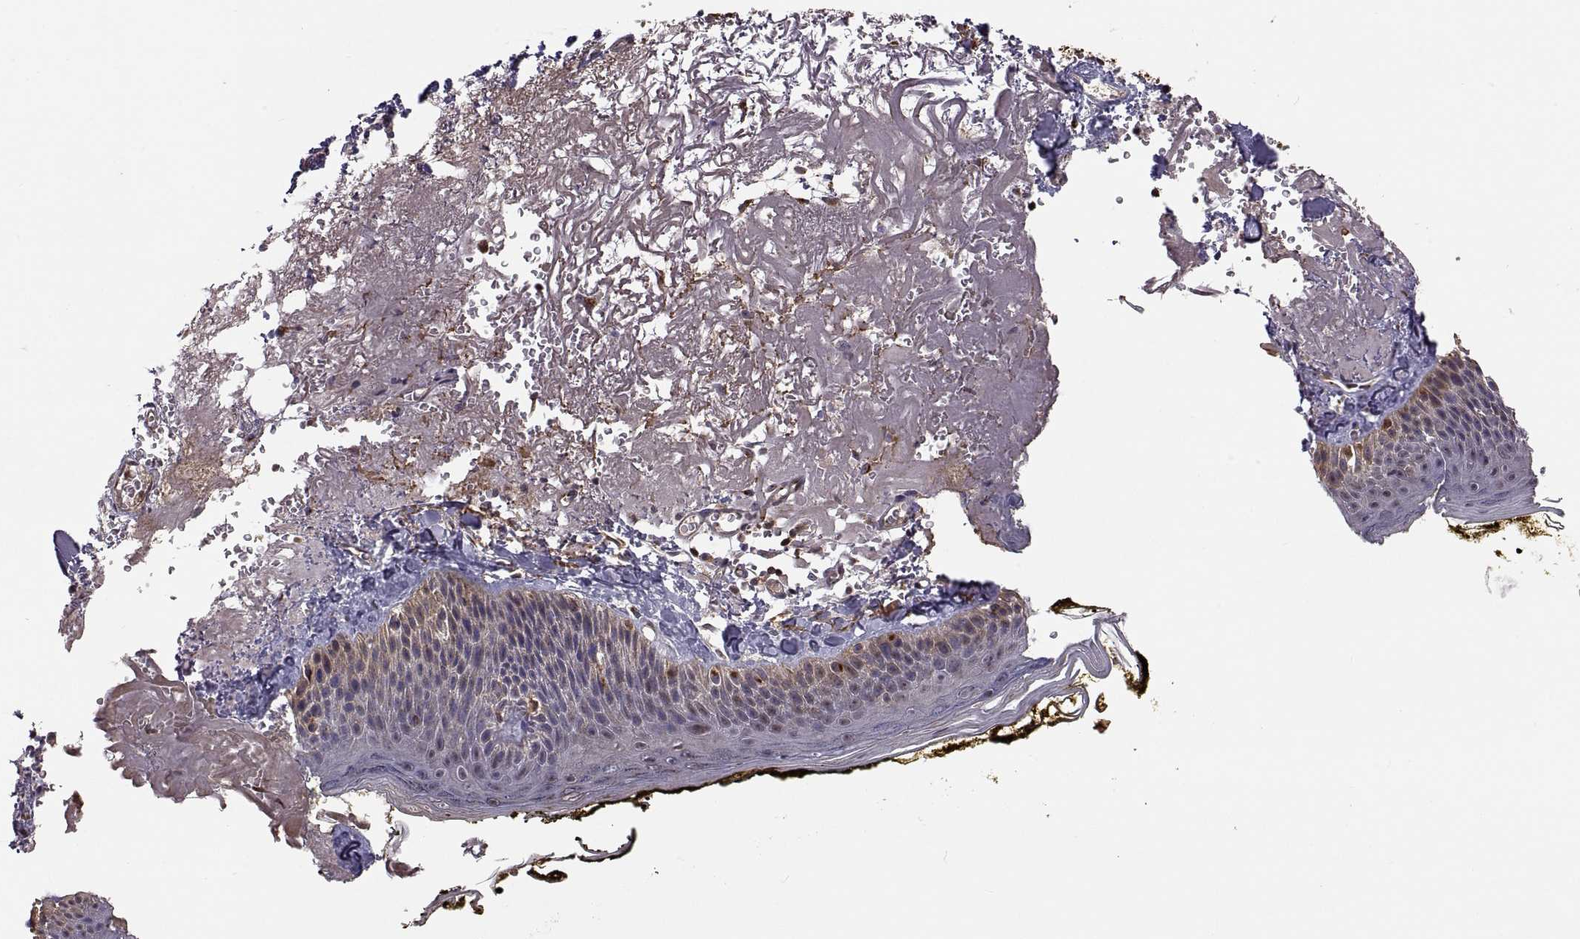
{"staining": {"intensity": "negative", "quantity": "none", "location": "none"}, "tissue": "skin", "cell_type": "Fibroblasts", "image_type": "normal", "snomed": [{"axis": "morphology", "description": "Normal tissue, NOS"}, {"axis": "topography", "description": "Skin"}], "caption": "The immunohistochemistry (IHC) photomicrograph has no significant expression in fibroblasts of skin.", "gene": "ACAP1", "patient": {"sex": "male", "age": 76}}